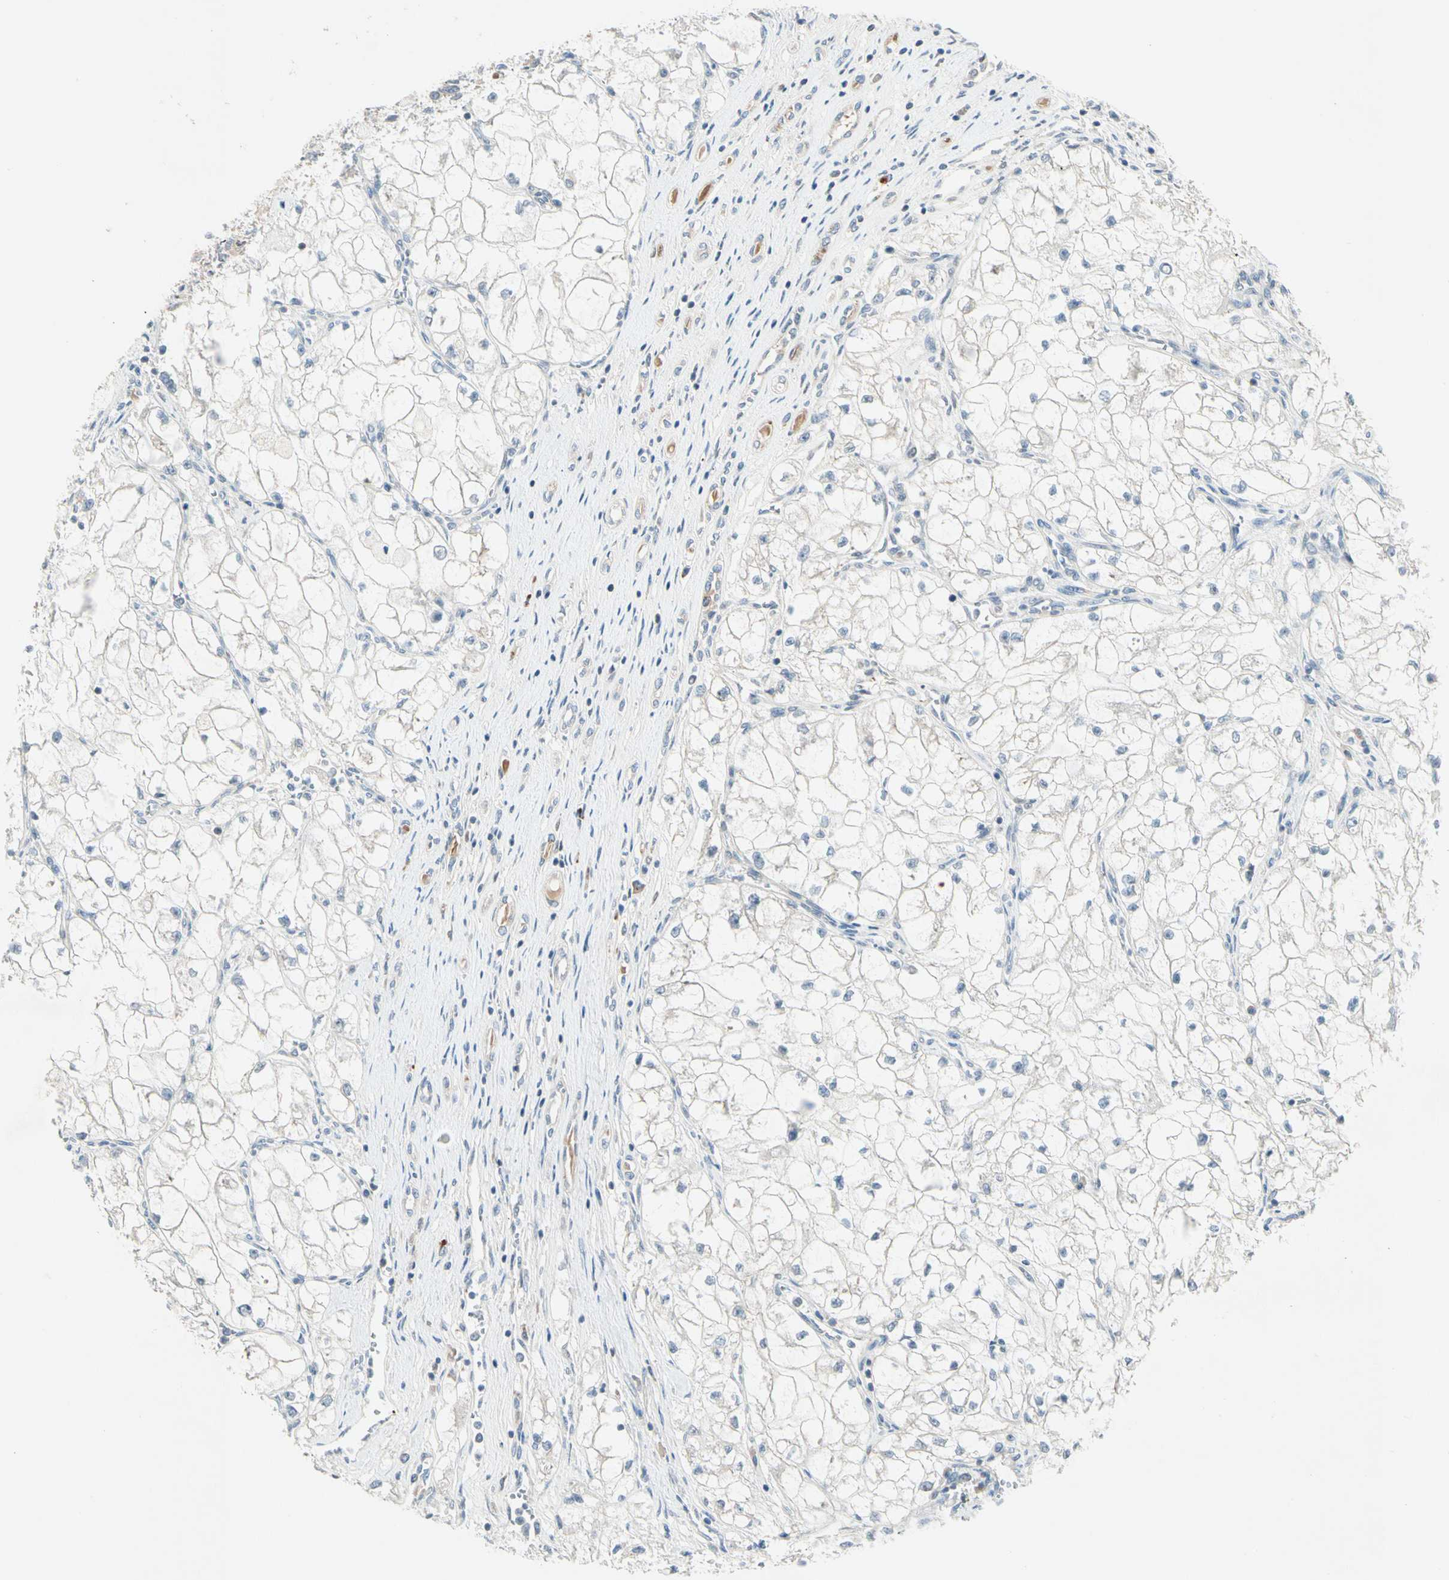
{"staining": {"intensity": "negative", "quantity": "none", "location": "none"}, "tissue": "renal cancer", "cell_type": "Tumor cells", "image_type": "cancer", "snomed": [{"axis": "morphology", "description": "Adenocarcinoma, NOS"}, {"axis": "topography", "description": "Kidney"}], "caption": "IHC of renal cancer shows no staining in tumor cells.", "gene": "IL1R1", "patient": {"sex": "female", "age": 70}}